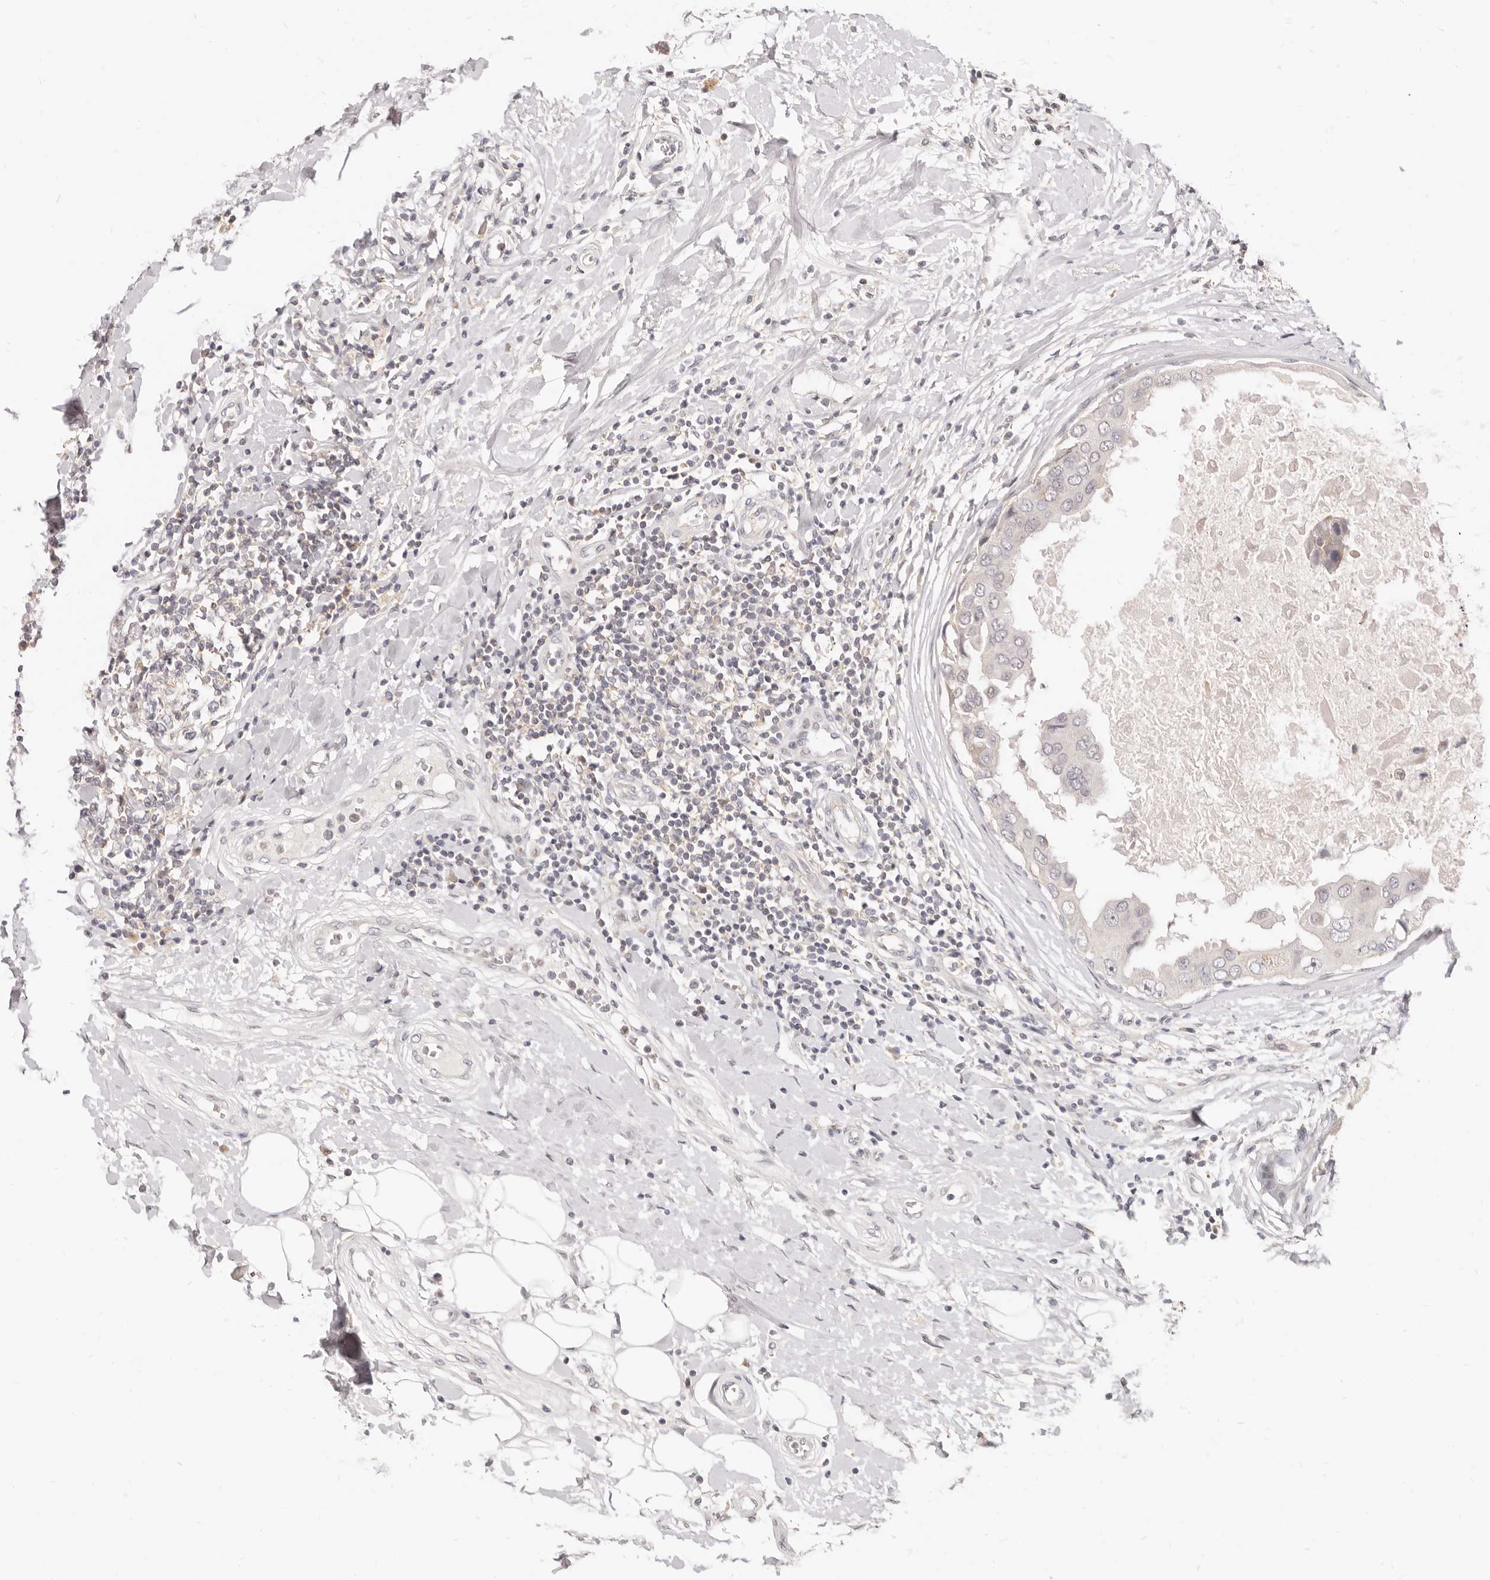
{"staining": {"intensity": "negative", "quantity": "none", "location": "none"}, "tissue": "breast cancer", "cell_type": "Tumor cells", "image_type": "cancer", "snomed": [{"axis": "morphology", "description": "Duct carcinoma"}, {"axis": "topography", "description": "Breast"}], "caption": "A high-resolution image shows immunohistochemistry staining of breast invasive ductal carcinoma, which shows no significant expression in tumor cells.", "gene": "LTB4R2", "patient": {"sex": "female", "age": 27}}